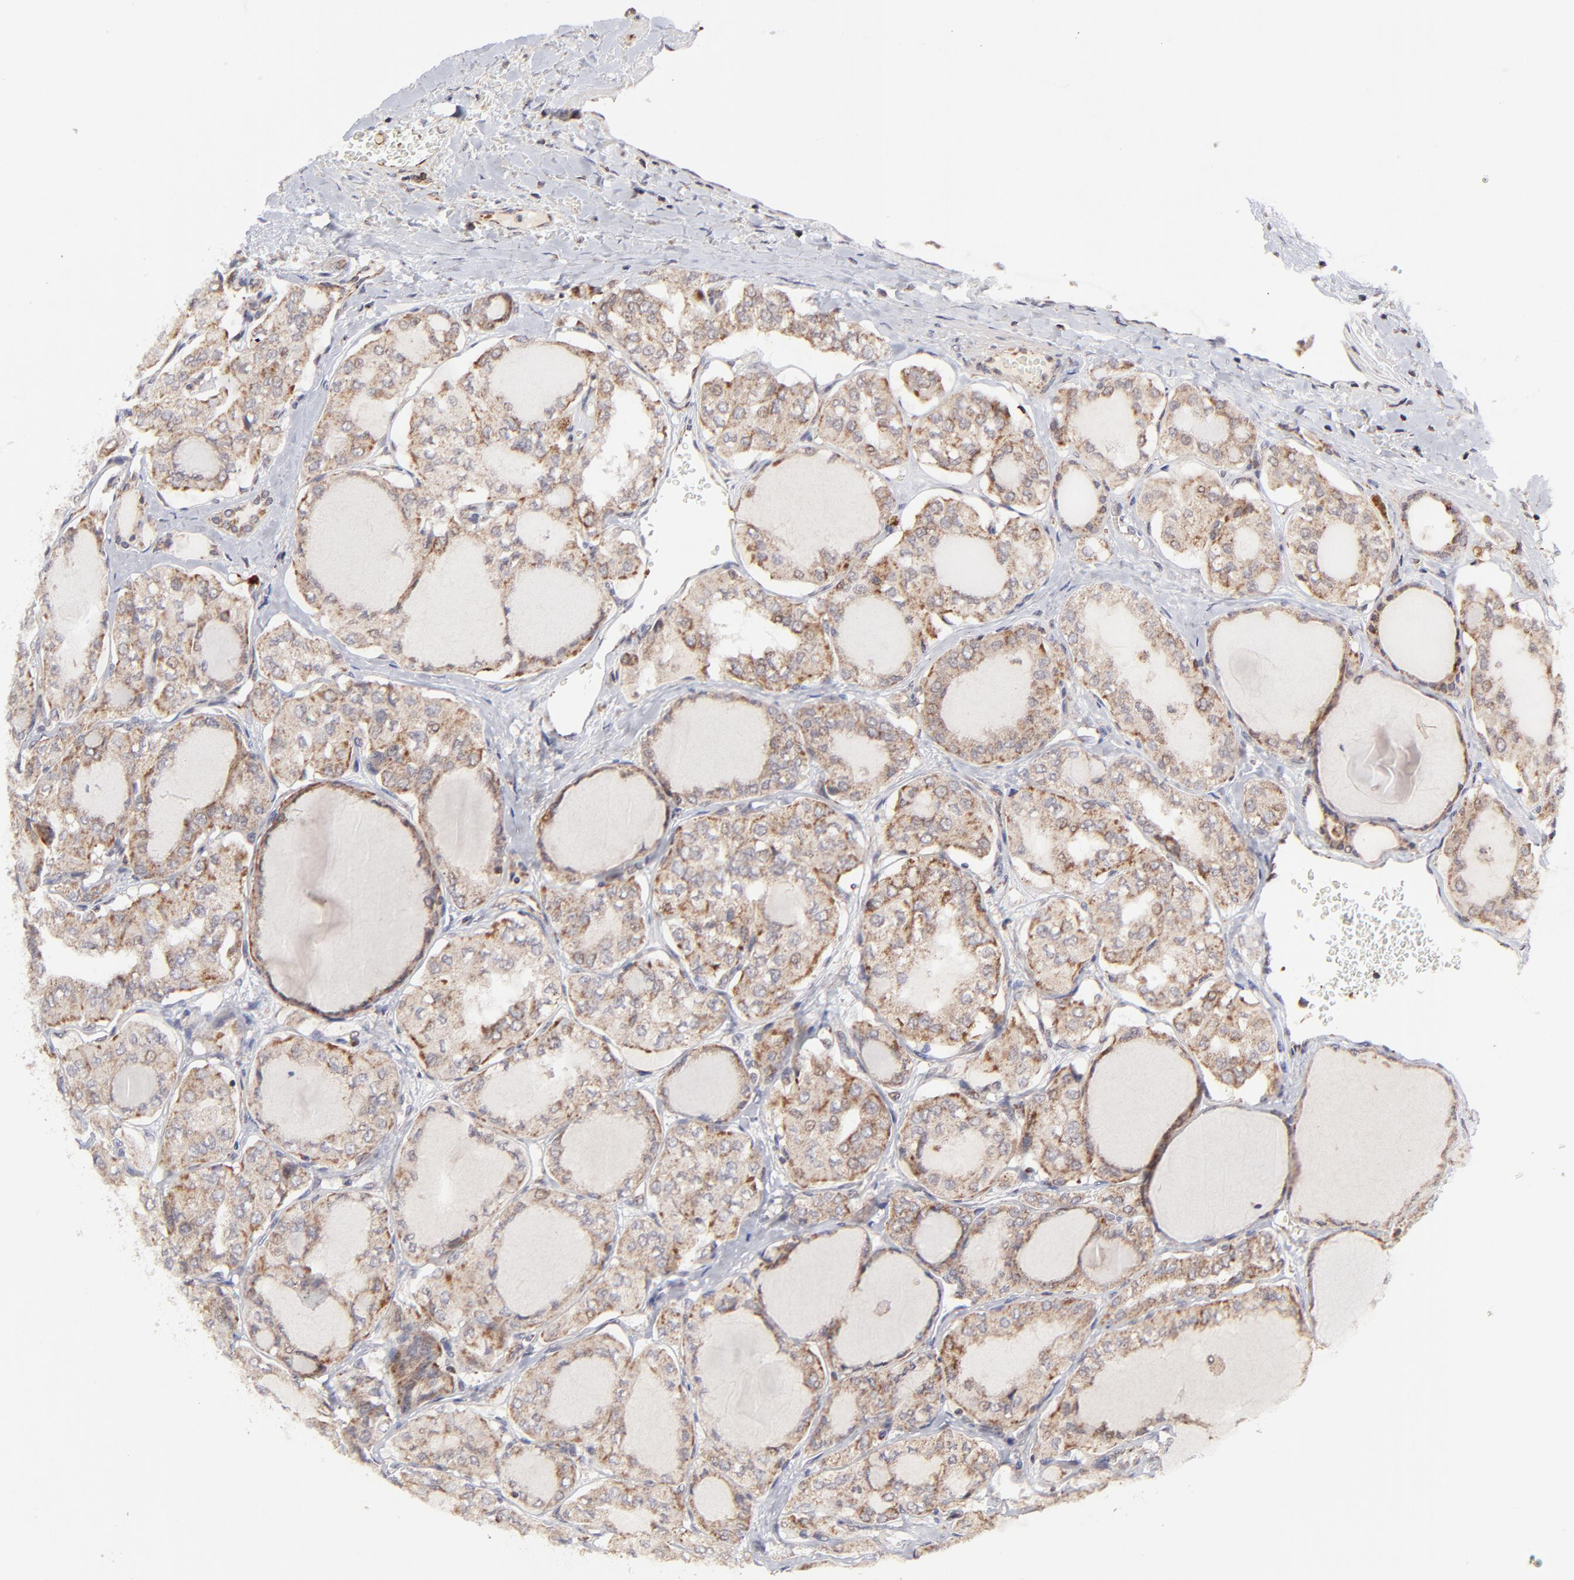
{"staining": {"intensity": "weak", "quantity": ">75%", "location": "cytoplasmic/membranous"}, "tissue": "thyroid cancer", "cell_type": "Tumor cells", "image_type": "cancer", "snomed": [{"axis": "morphology", "description": "Papillary adenocarcinoma, NOS"}, {"axis": "topography", "description": "Thyroid gland"}], "caption": "High-power microscopy captured an IHC image of papillary adenocarcinoma (thyroid), revealing weak cytoplasmic/membranous positivity in about >75% of tumor cells.", "gene": "MAP2K7", "patient": {"sex": "male", "age": 20}}